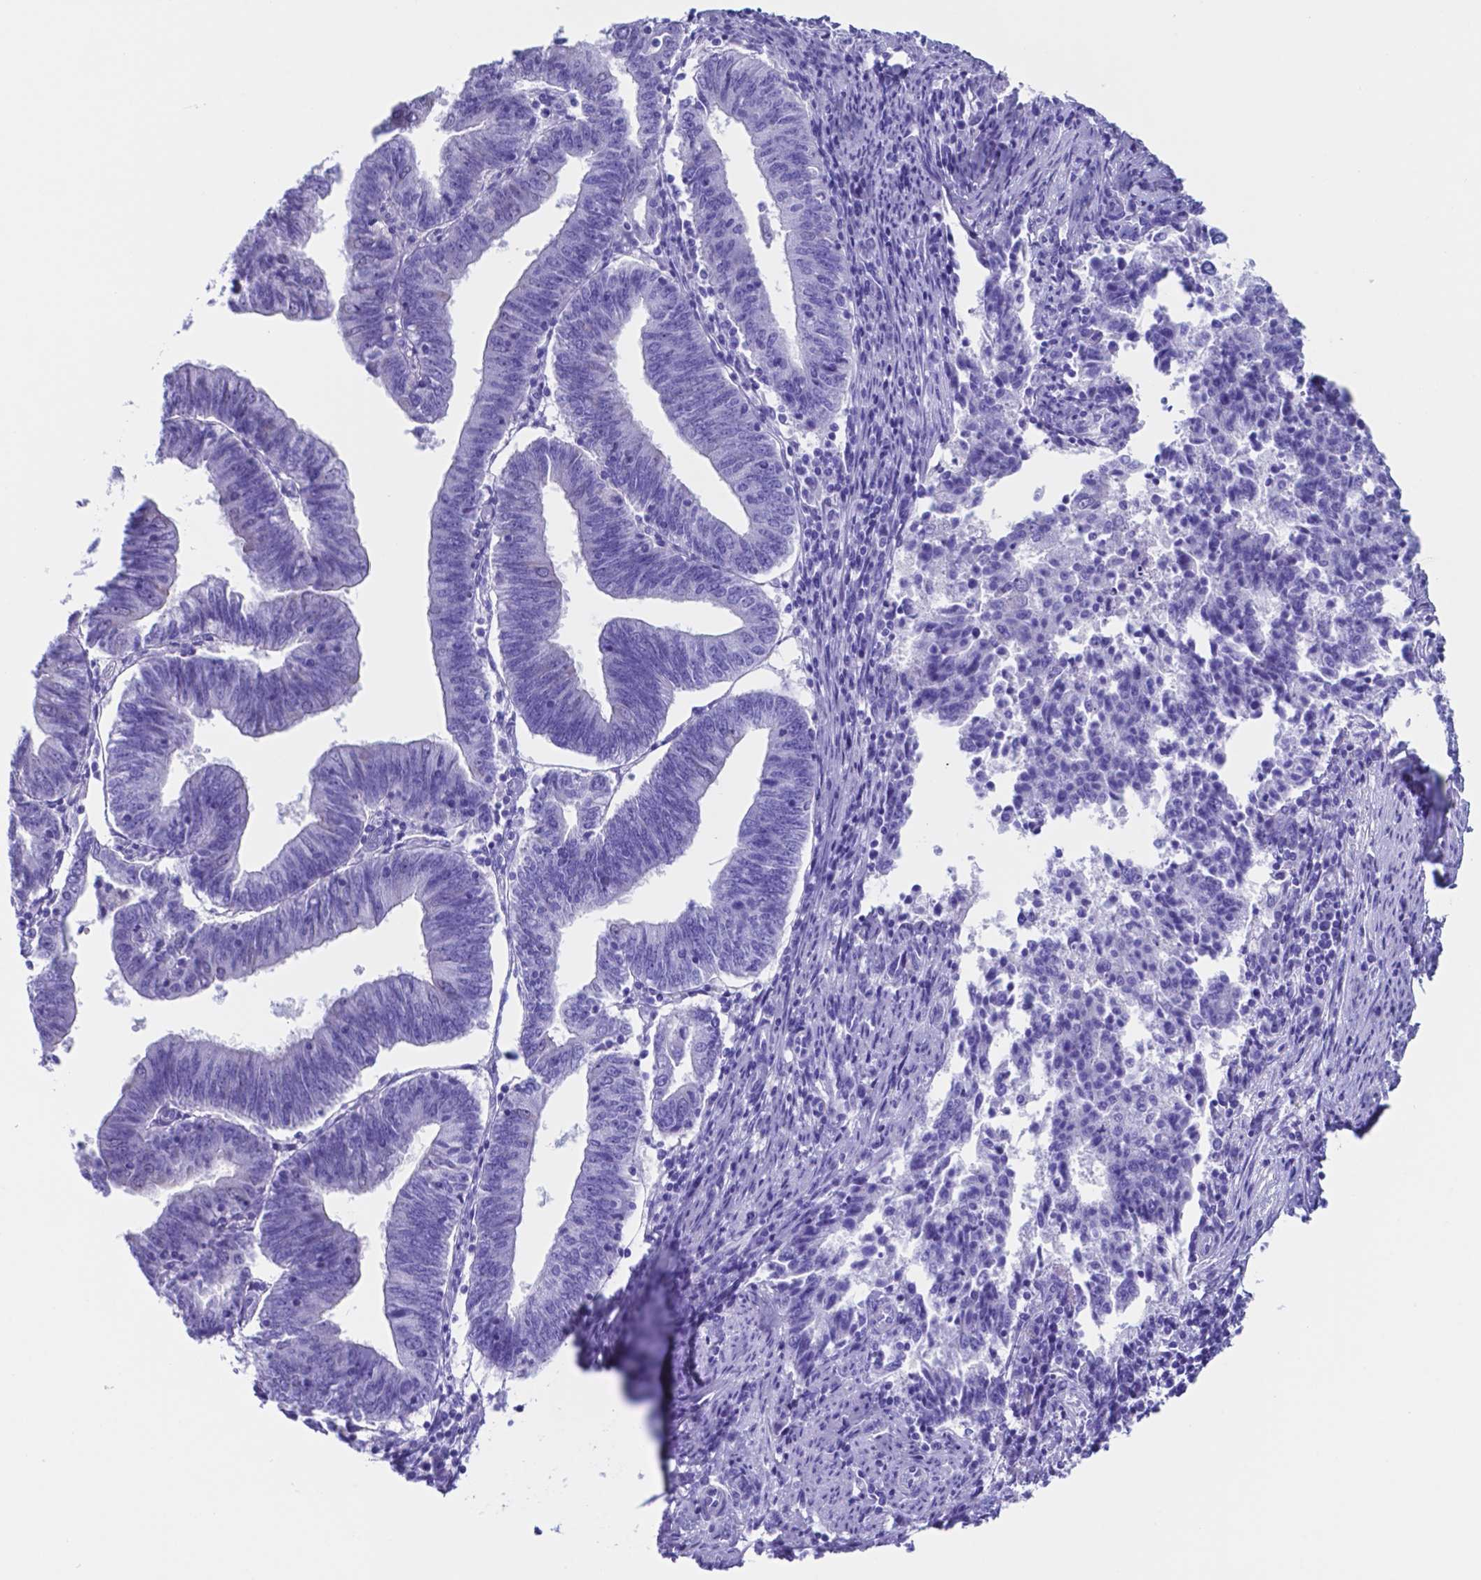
{"staining": {"intensity": "negative", "quantity": "none", "location": "none"}, "tissue": "endometrial cancer", "cell_type": "Tumor cells", "image_type": "cancer", "snomed": [{"axis": "morphology", "description": "Adenocarcinoma, NOS"}, {"axis": "topography", "description": "Endometrium"}], "caption": "This is a image of immunohistochemistry (IHC) staining of adenocarcinoma (endometrial), which shows no staining in tumor cells.", "gene": "DNAAF8", "patient": {"sex": "female", "age": 82}}